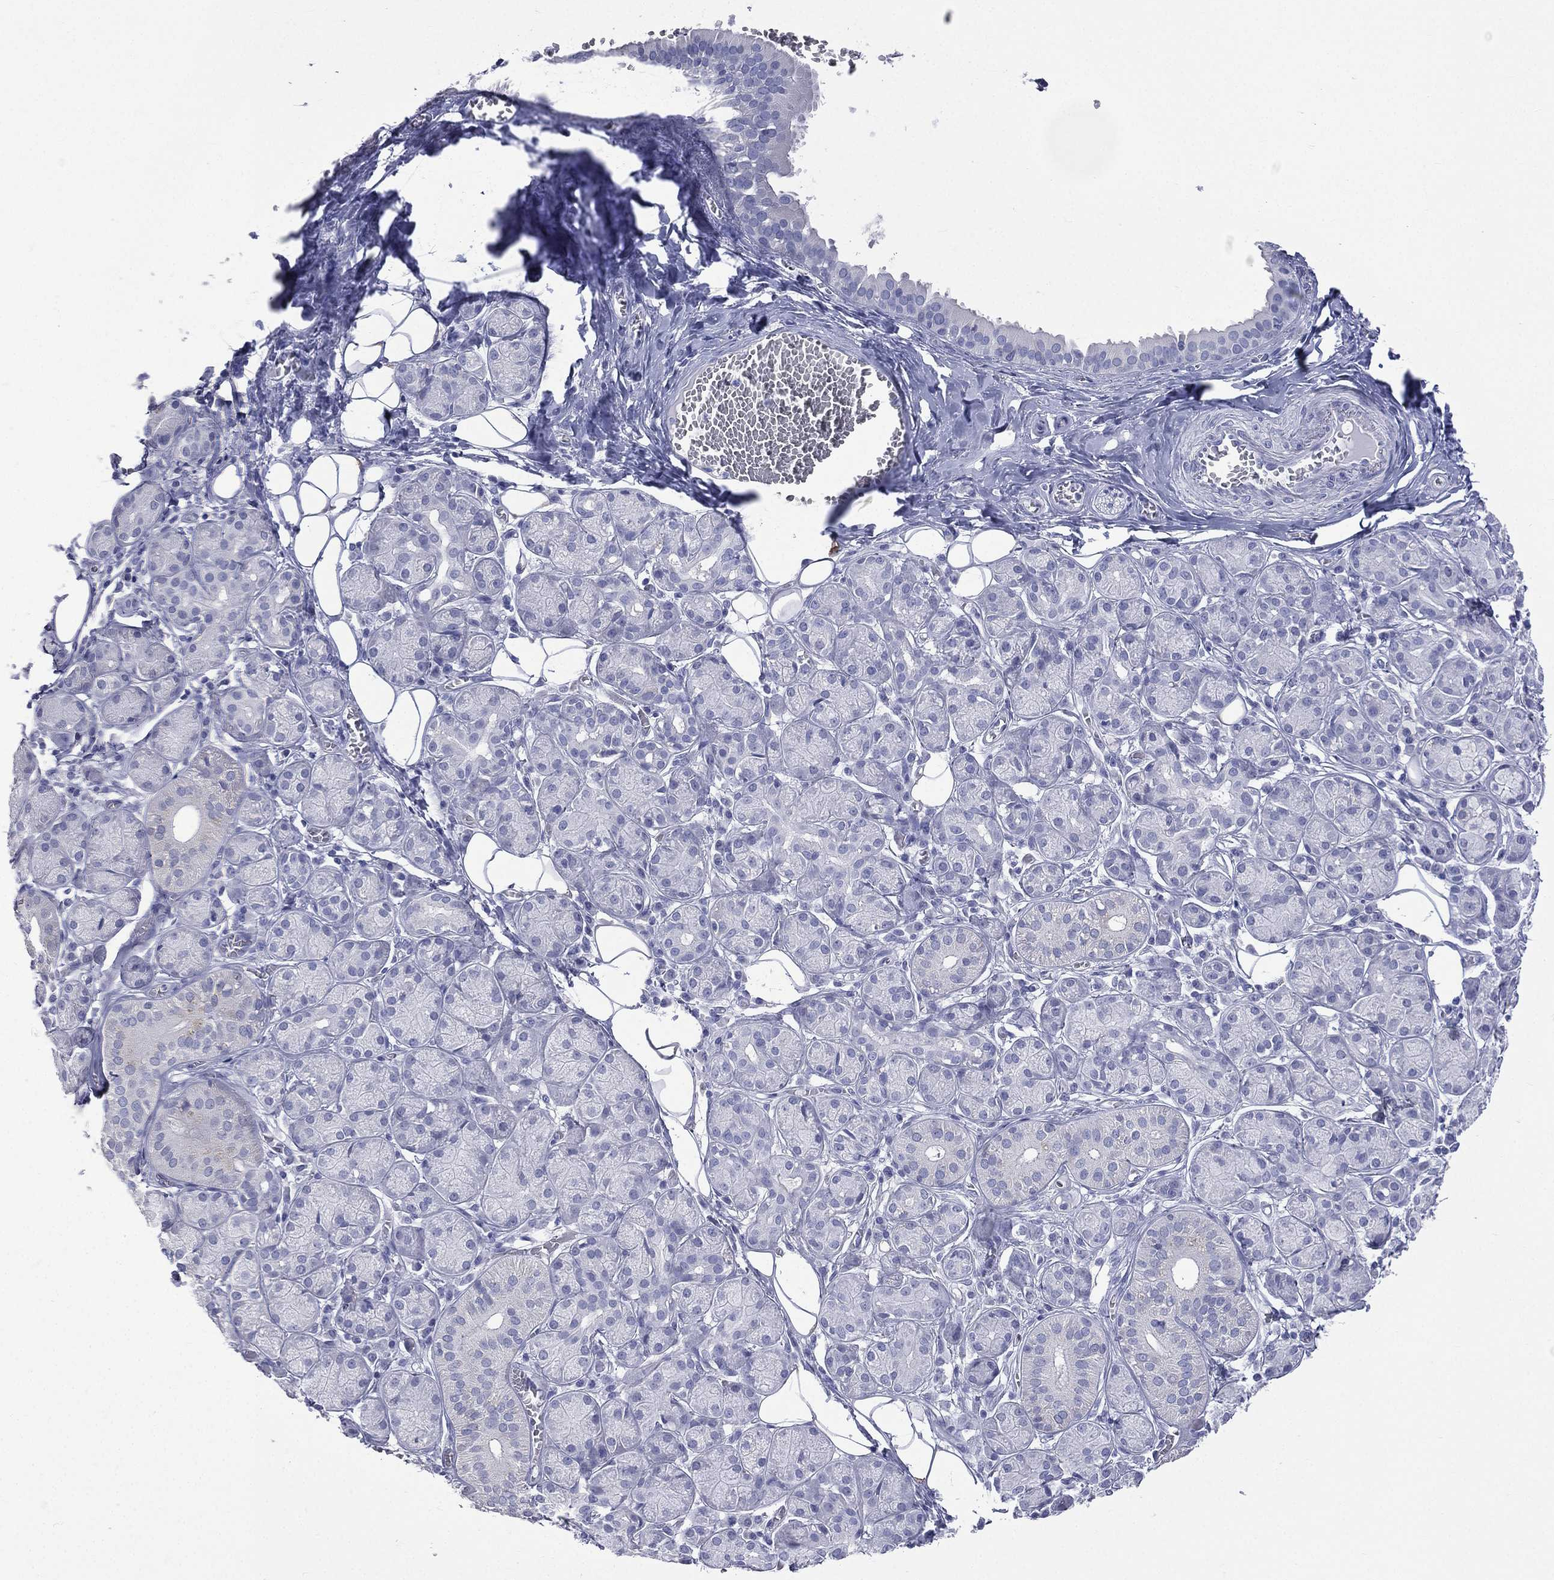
{"staining": {"intensity": "negative", "quantity": "none", "location": "none"}, "tissue": "salivary gland", "cell_type": "Glandular cells", "image_type": "normal", "snomed": [{"axis": "morphology", "description": "Normal tissue, NOS"}, {"axis": "topography", "description": "Salivary gland"}], "caption": "High power microscopy micrograph of an immunohistochemistry micrograph of unremarkable salivary gland, revealing no significant expression in glandular cells.", "gene": "CES2", "patient": {"sex": "male", "age": 71}}